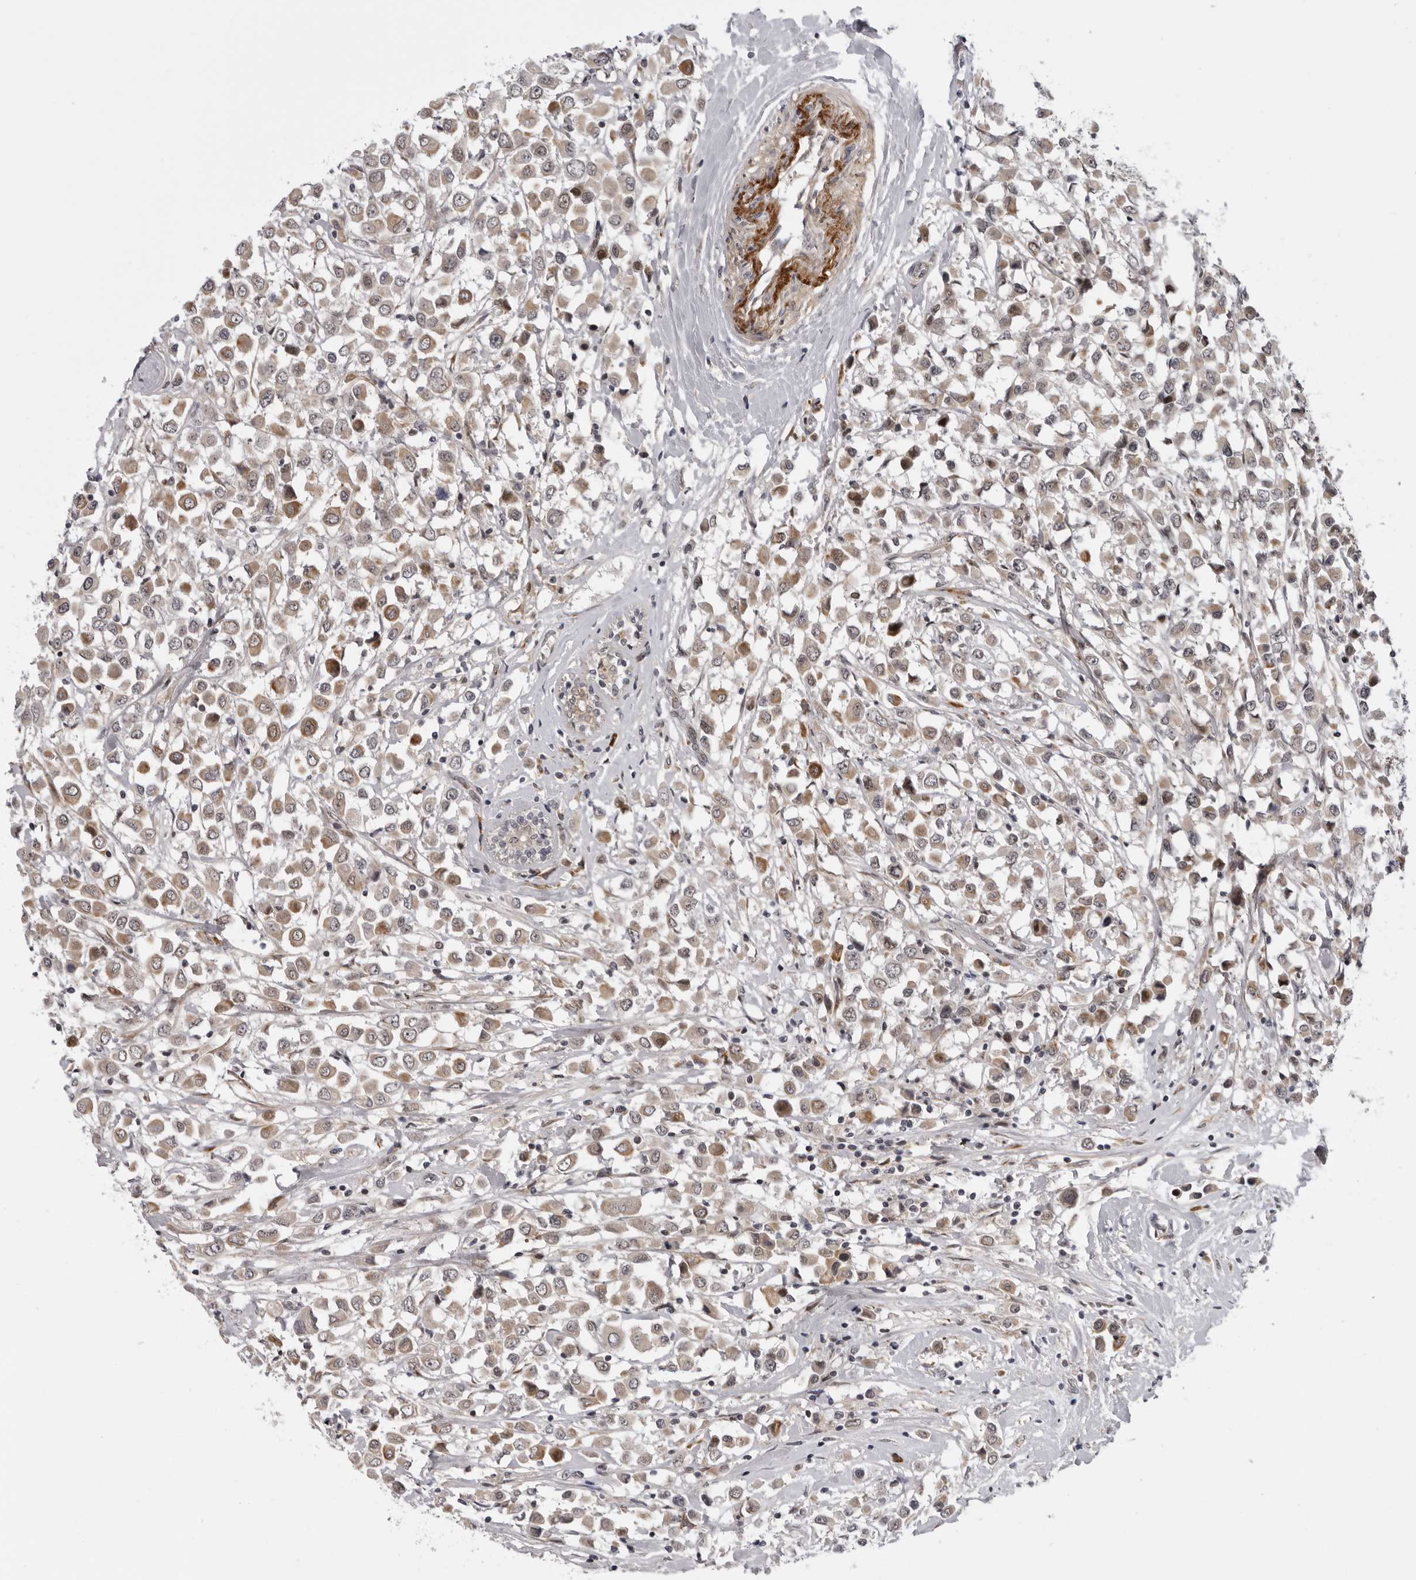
{"staining": {"intensity": "moderate", "quantity": ">75%", "location": "cytoplasmic/membranous,nuclear"}, "tissue": "breast cancer", "cell_type": "Tumor cells", "image_type": "cancer", "snomed": [{"axis": "morphology", "description": "Duct carcinoma"}, {"axis": "topography", "description": "Breast"}], "caption": "Intraductal carcinoma (breast) stained with DAB (3,3'-diaminobenzidine) immunohistochemistry (IHC) exhibits medium levels of moderate cytoplasmic/membranous and nuclear staining in about >75% of tumor cells.", "gene": "ALPK2", "patient": {"sex": "female", "age": 61}}